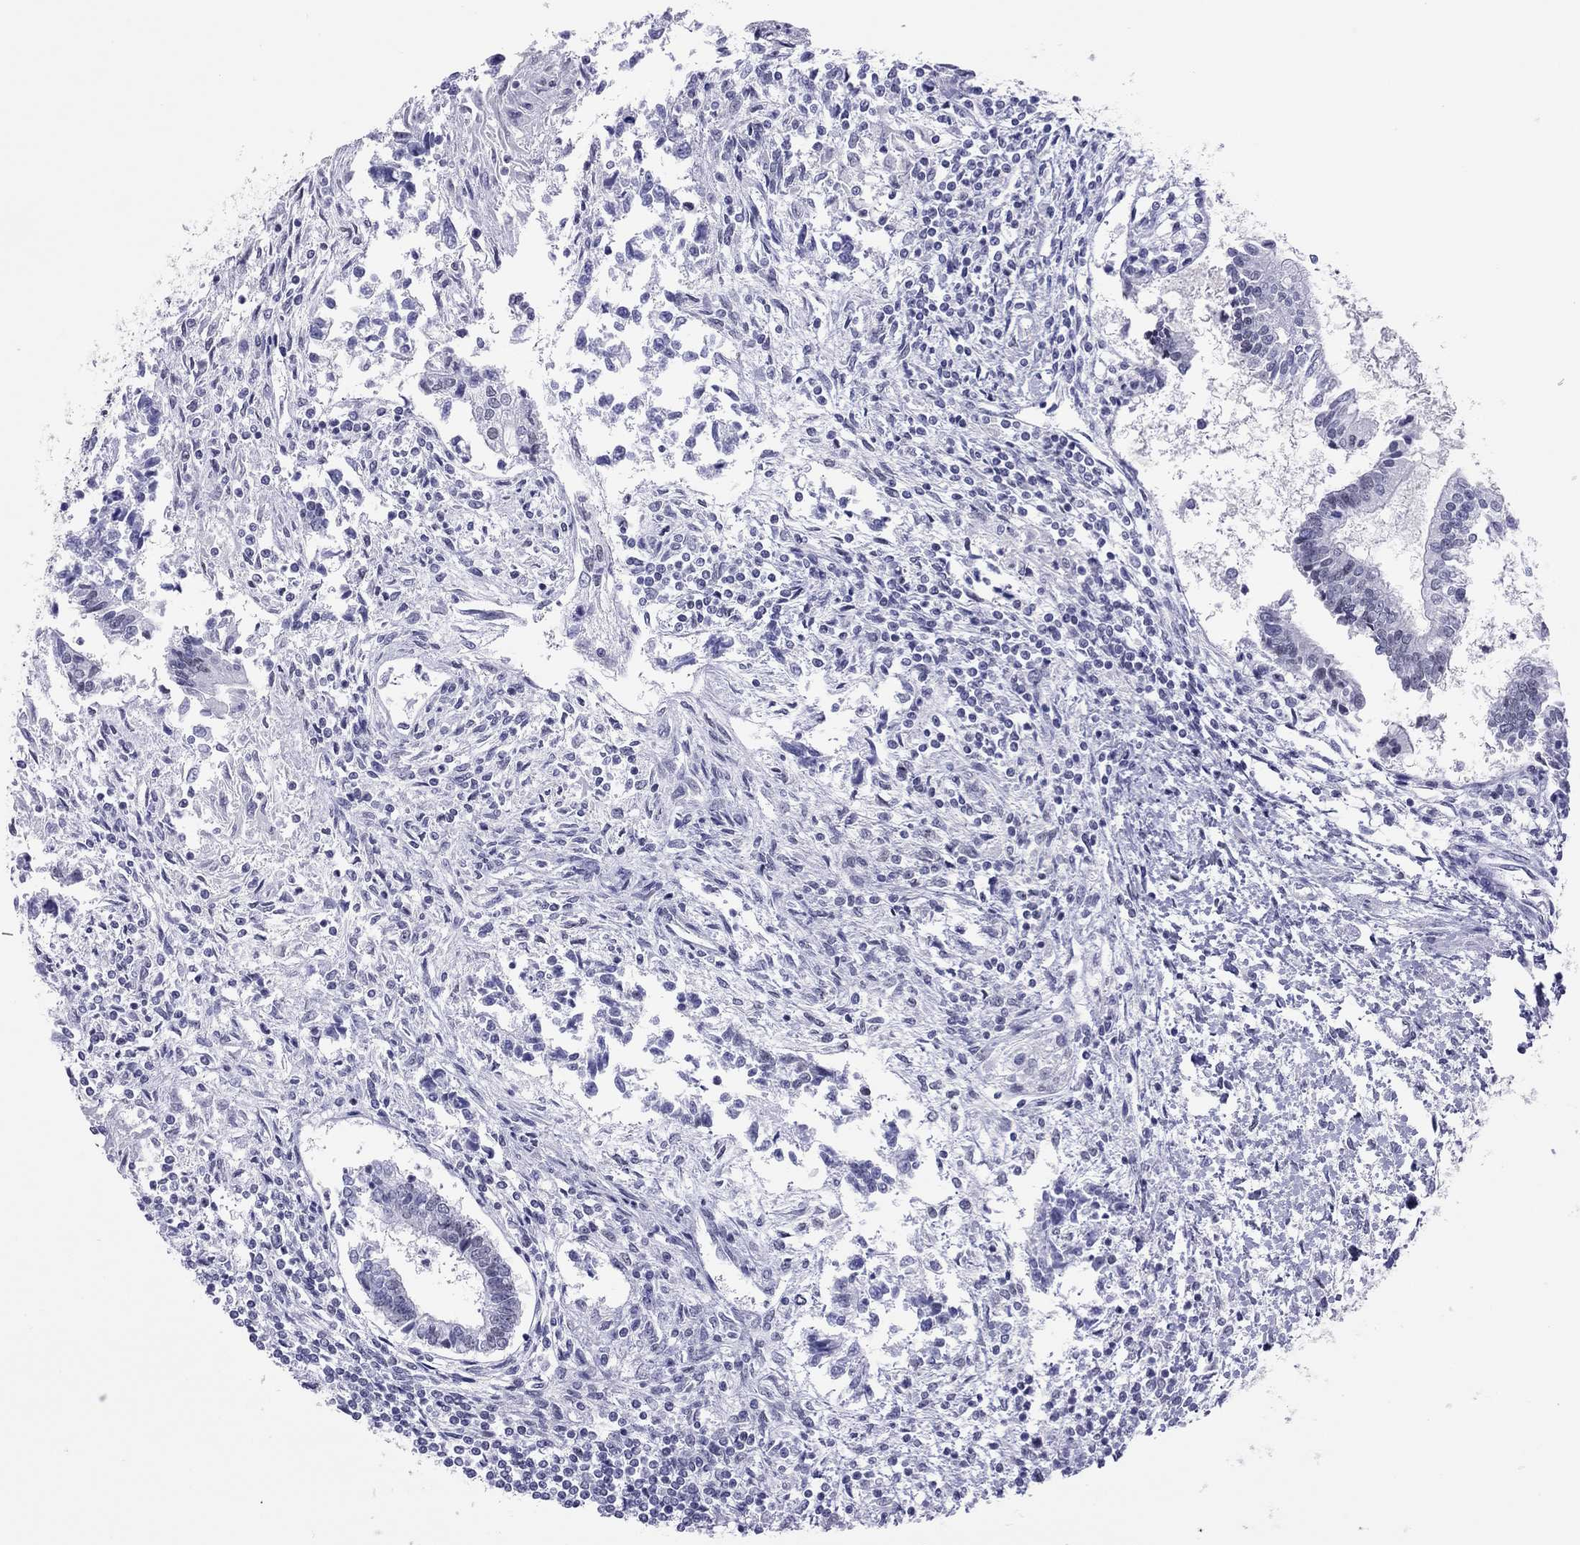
{"staining": {"intensity": "negative", "quantity": "none", "location": "none"}, "tissue": "testis cancer", "cell_type": "Tumor cells", "image_type": "cancer", "snomed": [{"axis": "morphology", "description": "Carcinoma, Embryonal, NOS"}, {"axis": "topography", "description": "Testis"}], "caption": "A high-resolution micrograph shows IHC staining of testis cancer, which shows no significant staining in tumor cells.", "gene": "JHY", "patient": {"sex": "male", "age": 37}}